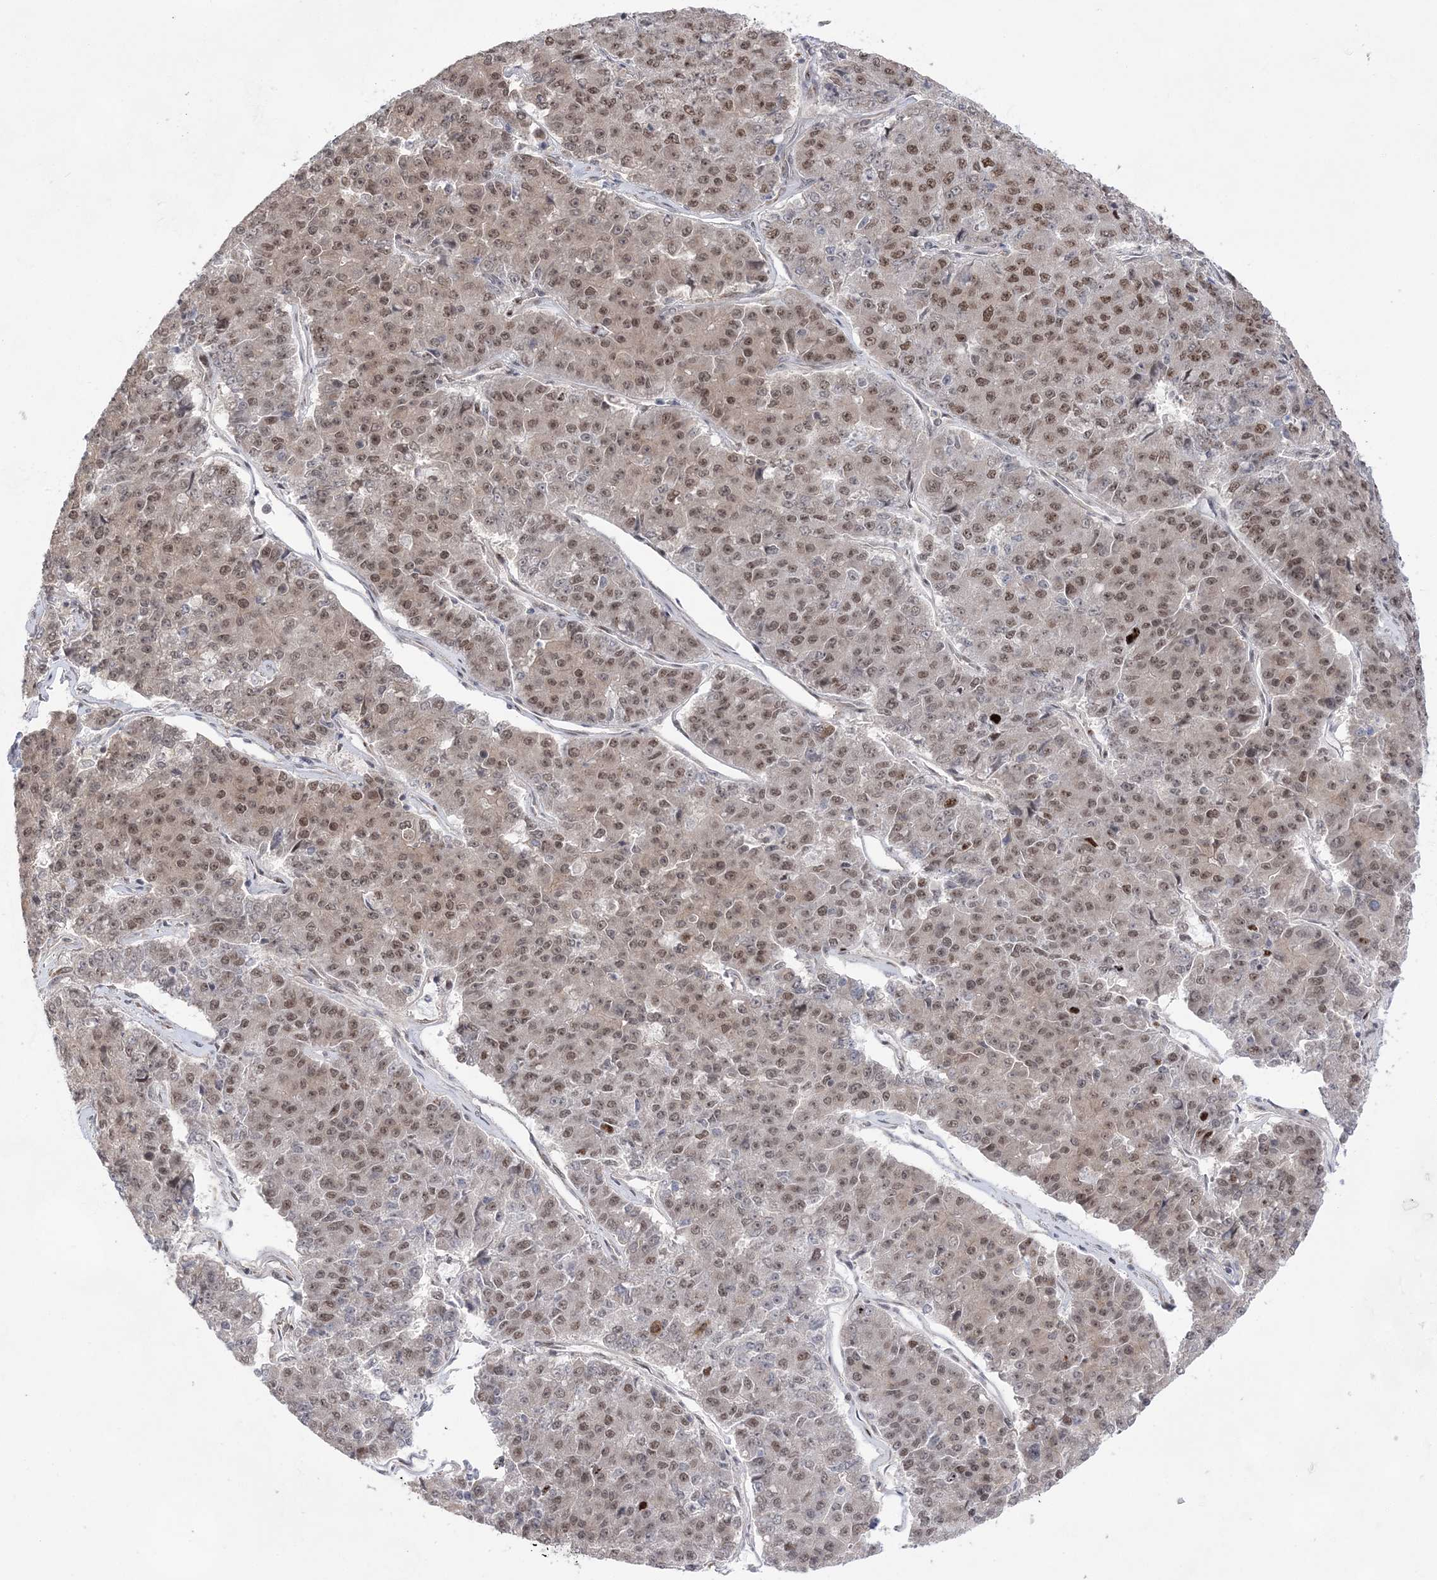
{"staining": {"intensity": "moderate", "quantity": ">75%", "location": "nuclear"}, "tissue": "pancreatic cancer", "cell_type": "Tumor cells", "image_type": "cancer", "snomed": [{"axis": "morphology", "description": "Adenocarcinoma, NOS"}, {"axis": "topography", "description": "Pancreas"}], "caption": "A micrograph of pancreatic cancer stained for a protein shows moderate nuclear brown staining in tumor cells. (brown staining indicates protein expression, while blue staining denotes nuclei).", "gene": "ANAPC15", "patient": {"sex": "male", "age": 50}}